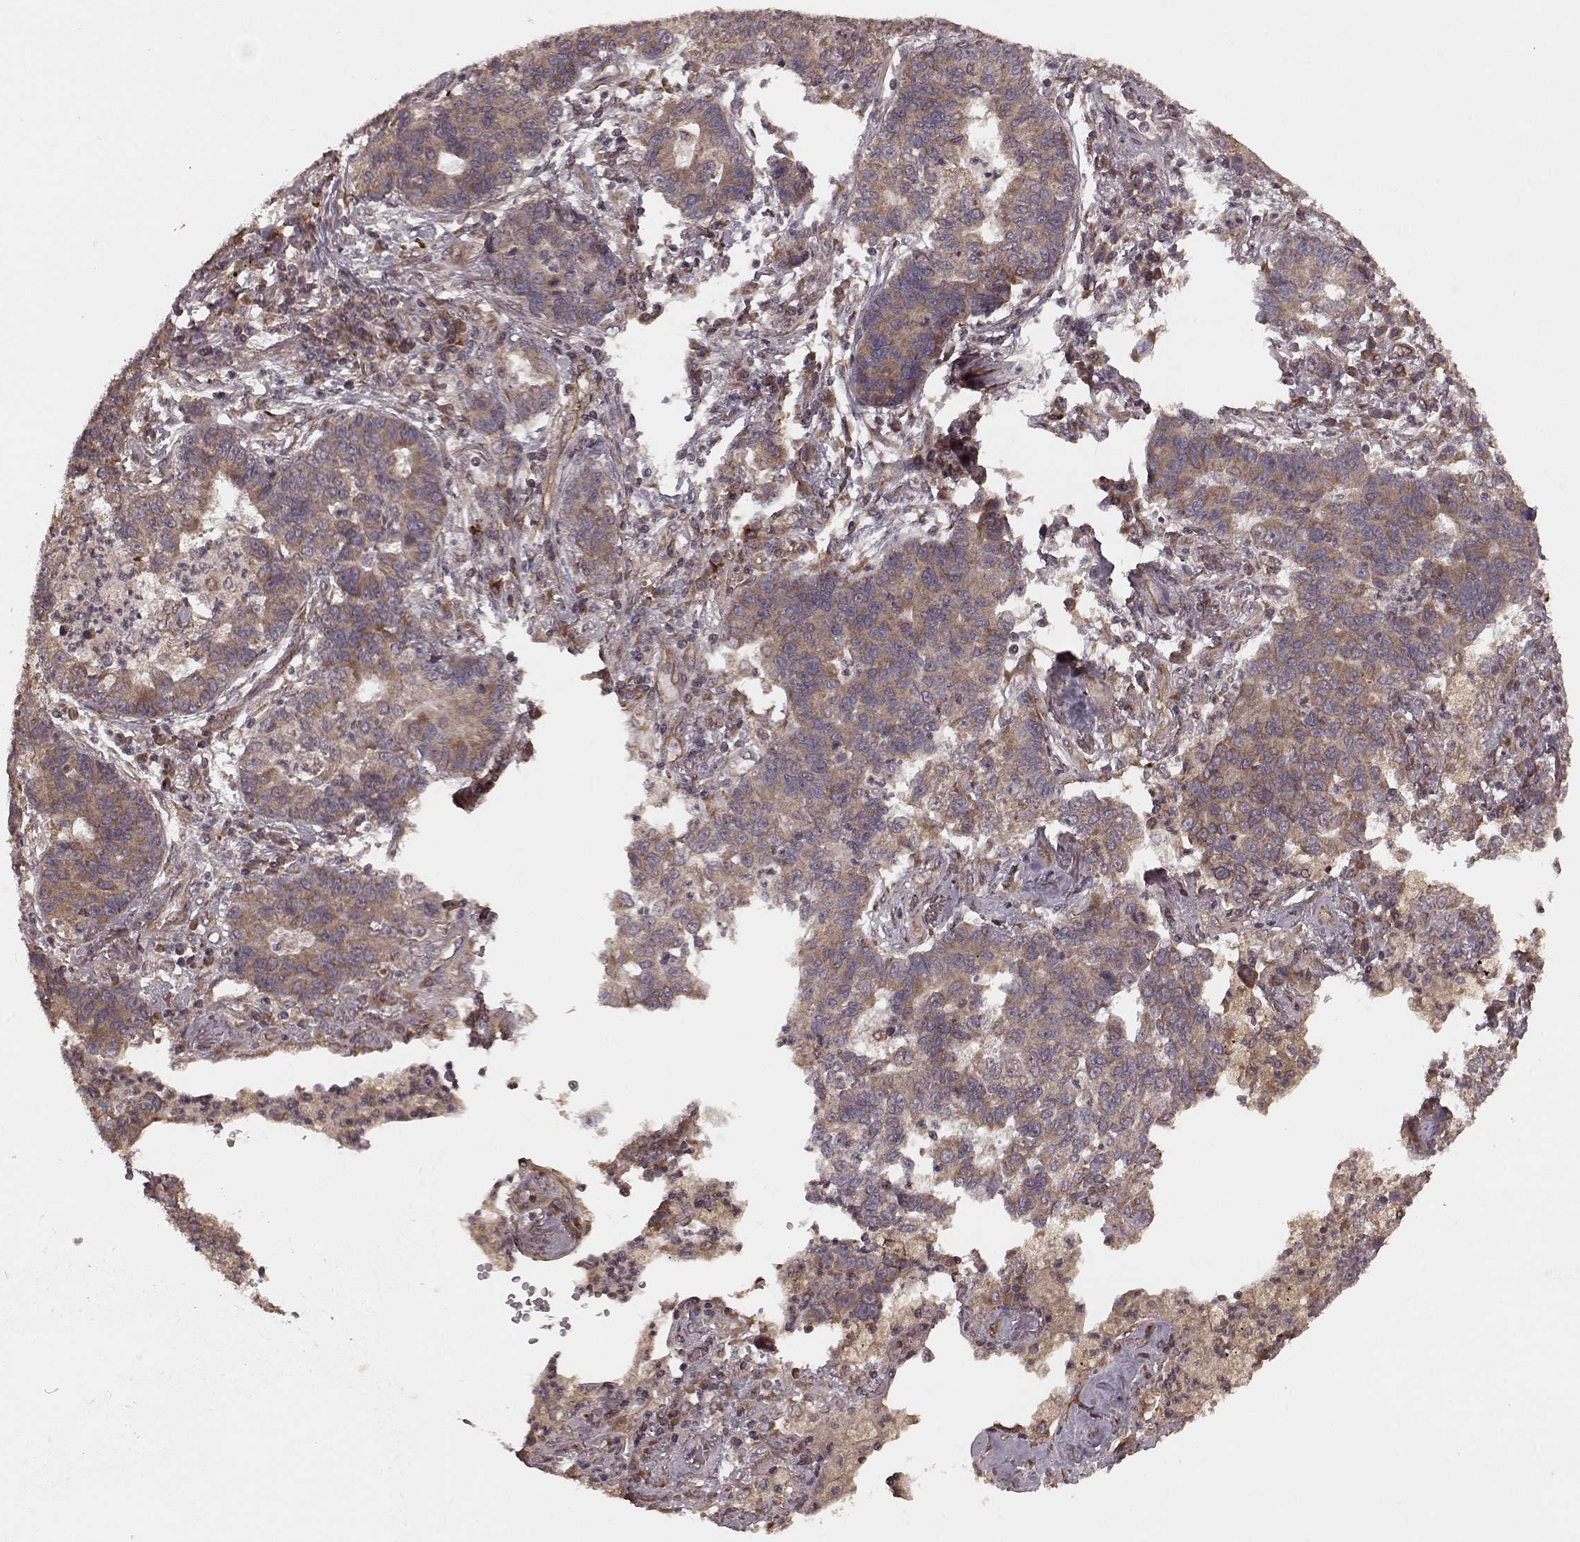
{"staining": {"intensity": "moderate", "quantity": ">75%", "location": "cytoplasmic/membranous"}, "tissue": "lung cancer", "cell_type": "Tumor cells", "image_type": "cancer", "snomed": [{"axis": "morphology", "description": "Adenocarcinoma, NOS"}, {"axis": "topography", "description": "Lung"}], "caption": "A high-resolution histopathology image shows immunohistochemistry (IHC) staining of lung cancer (adenocarcinoma), which exhibits moderate cytoplasmic/membranous expression in about >75% of tumor cells. Nuclei are stained in blue.", "gene": "AGPAT1", "patient": {"sex": "female", "age": 57}}